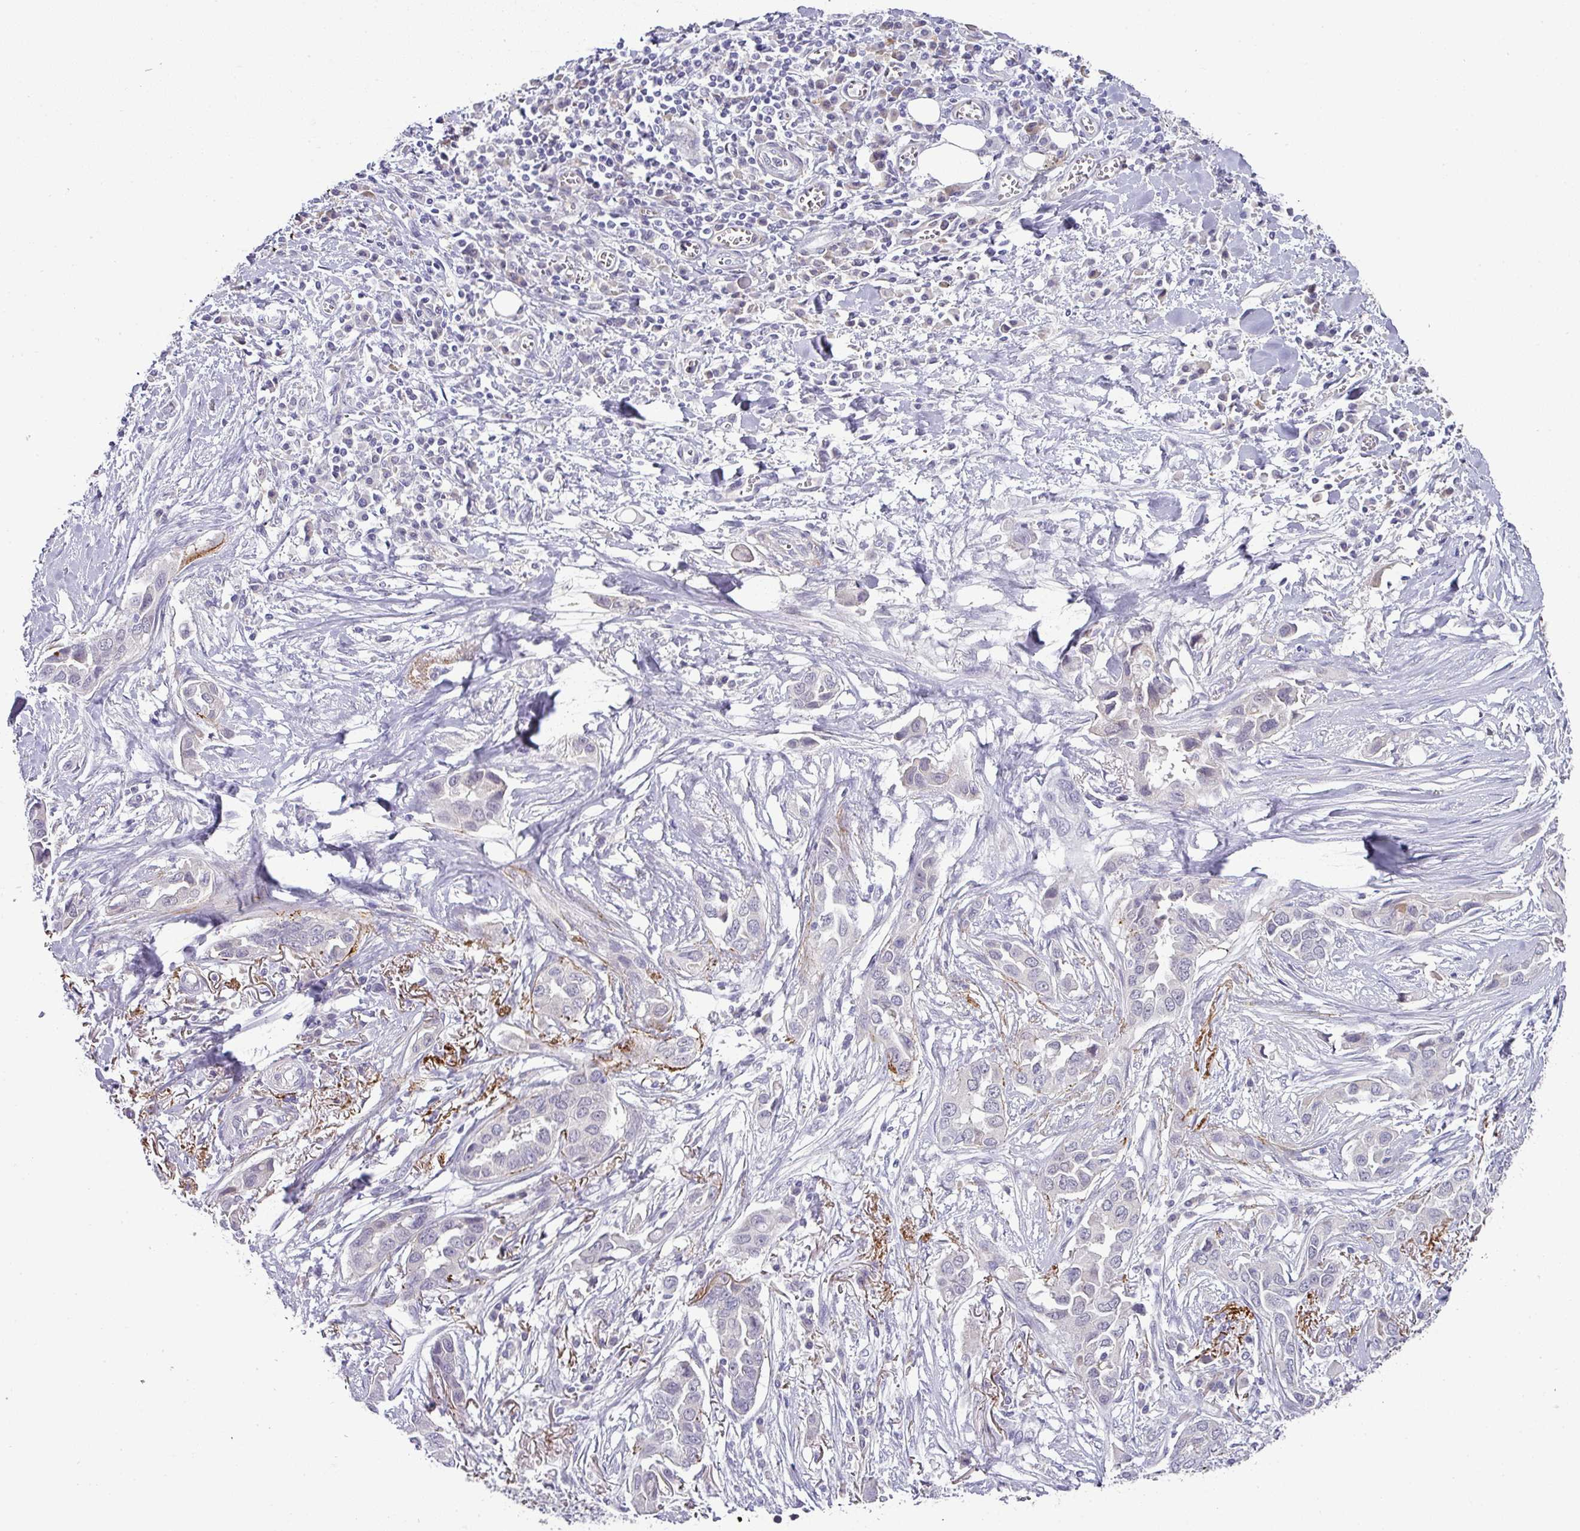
{"staining": {"intensity": "negative", "quantity": "none", "location": "none"}, "tissue": "lung cancer", "cell_type": "Tumor cells", "image_type": "cancer", "snomed": [{"axis": "morphology", "description": "Adenocarcinoma, NOS"}, {"axis": "topography", "description": "Lung"}], "caption": "Immunohistochemical staining of adenocarcinoma (lung) demonstrates no significant positivity in tumor cells. (DAB (3,3'-diaminobenzidine) immunohistochemistry (IHC) with hematoxylin counter stain).", "gene": "FGF17", "patient": {"sex": "female", "age": 76}}